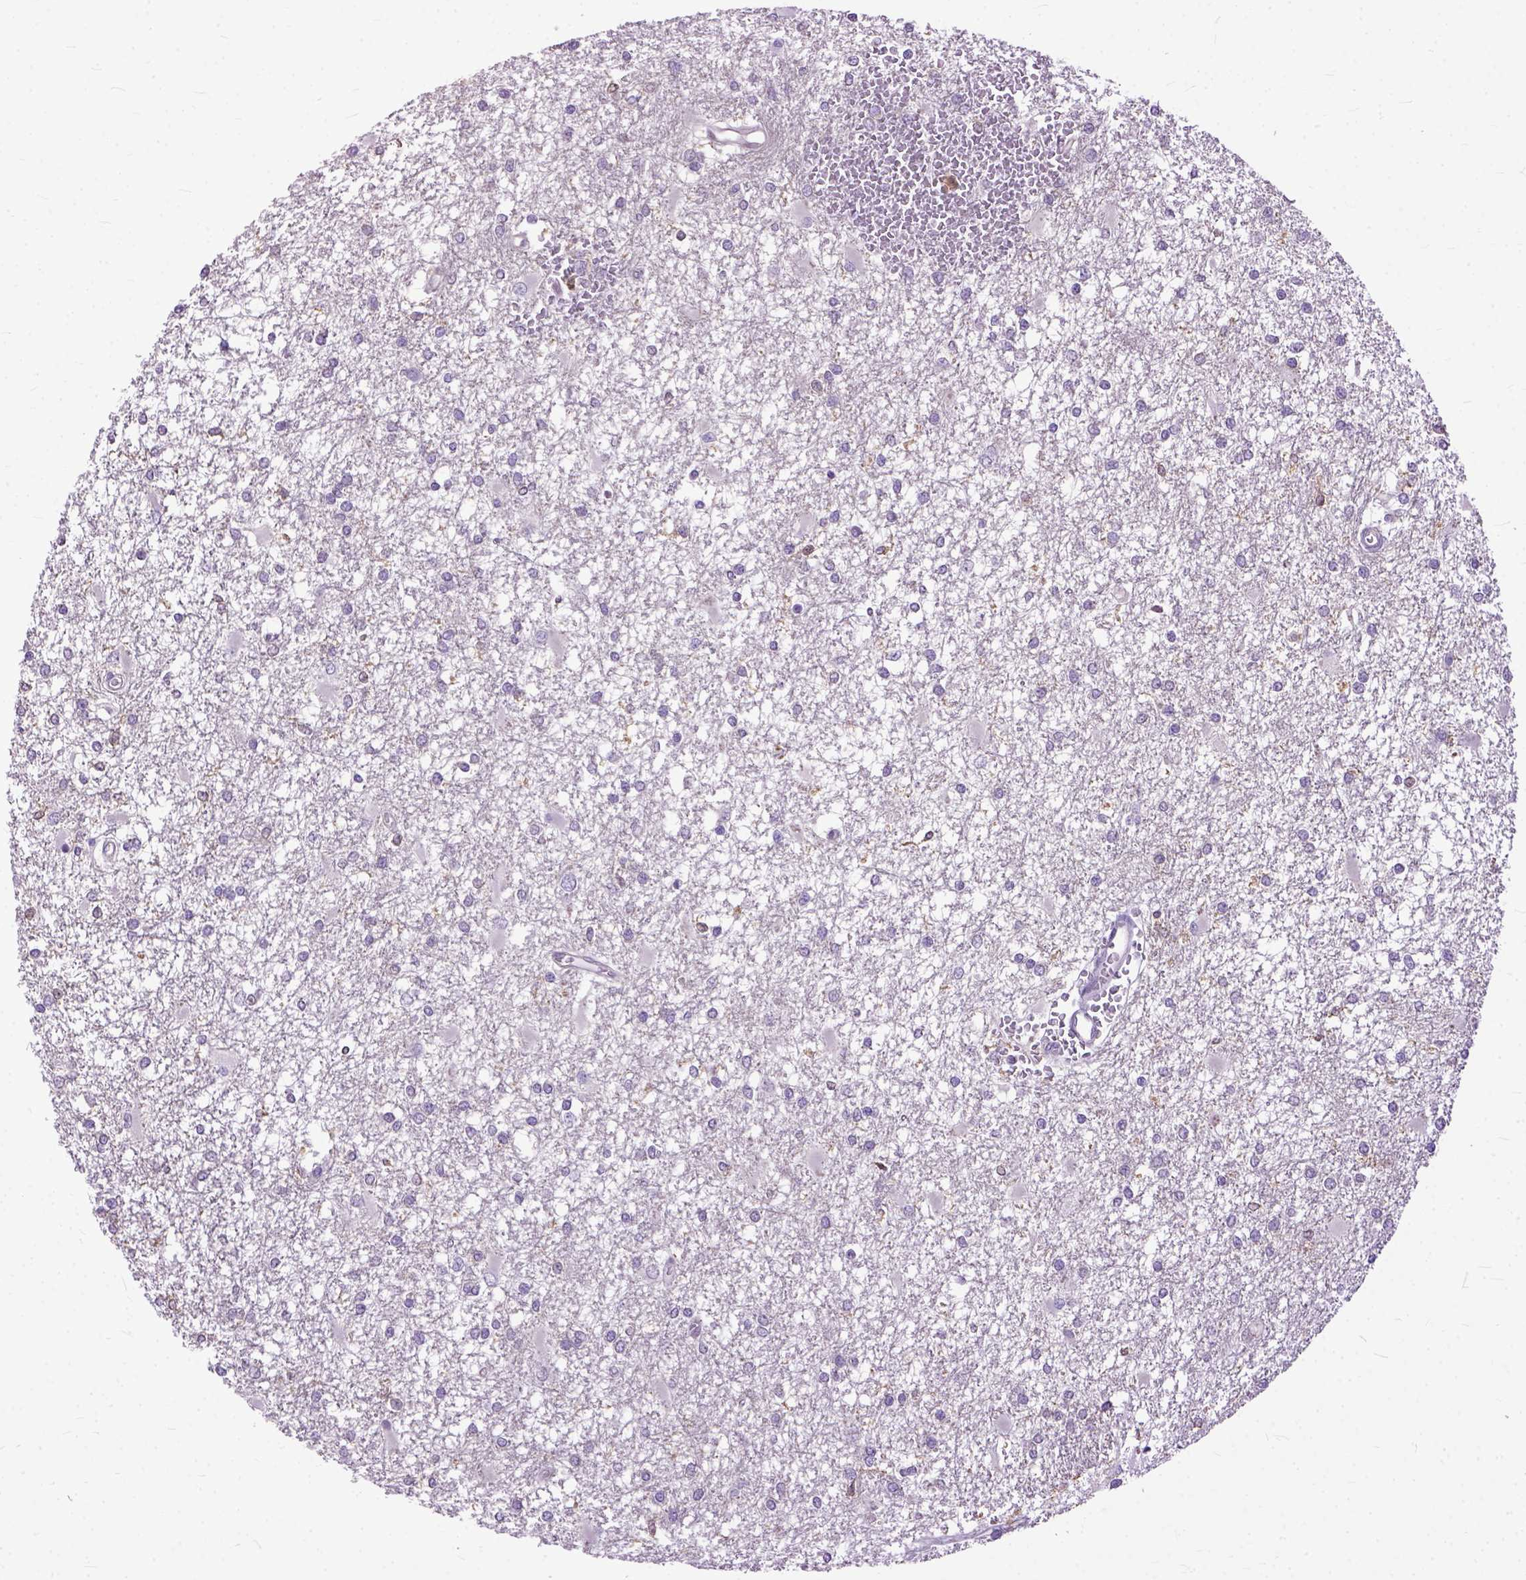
{"staining": {"intensity": "weak", "quantity": "<25%", "location": "nuclear"}, "tissue": "glioma", "cell_type": "Tumor cells", "image_type": "cancer", "snomed": [{"axis": "morphology", "description": "Glioma, malignant, High grade"}, {"axis": "topography", "description": "Cerebral cortex"}], "caption": "Tumor cells show no significant expression in high-grade glioma (malignant).", "gene": "NAMPT", "patient": {"sex": "male", "age": 79}}